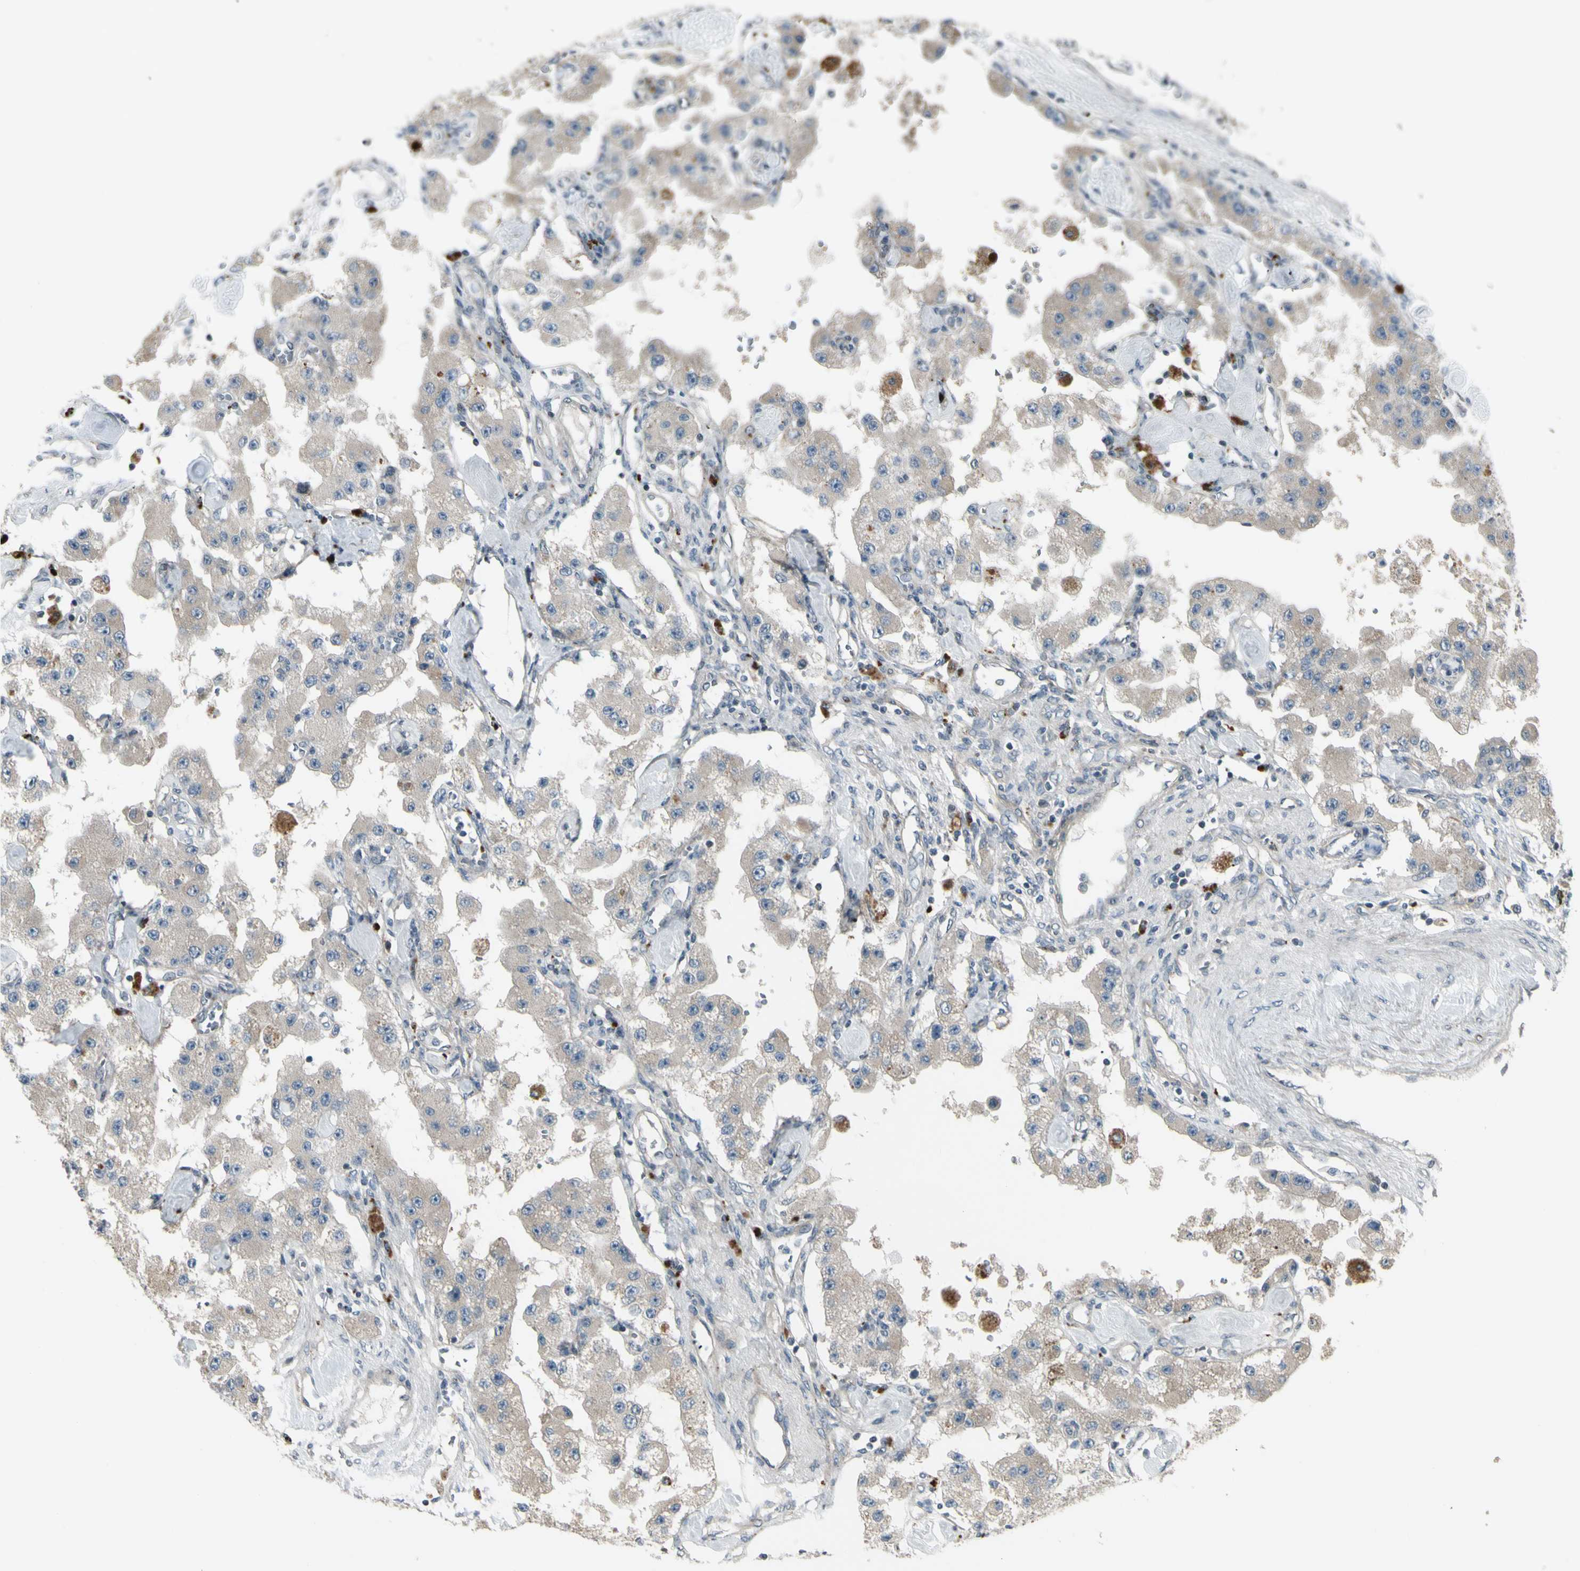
{"staining": {"intensity": "weak", "quantity": ">75%", "location": "cytoplasmic/membranous"}, "tissue": "carcinoid", "cell_type": "Tumor cells", "image_type": "cancer", "snomed": [{"axis": "morphology", "description": "Carcinoid, malignant, NOS"}, {"axis": "topography", "description": "Pancreas"}], "caption": "IHC photomicrograph of neoplastic tissue: human carcinoid (malignant) stained using immunohistochemistry shows low levels of weak protein expression localized specifically in the cytoplasmic/membranous of tumor cells, appearing as a cytoplasmic/membranous brown color.", "gene": "OSTM1", "patient": {"sex": "male", "age": 41}}